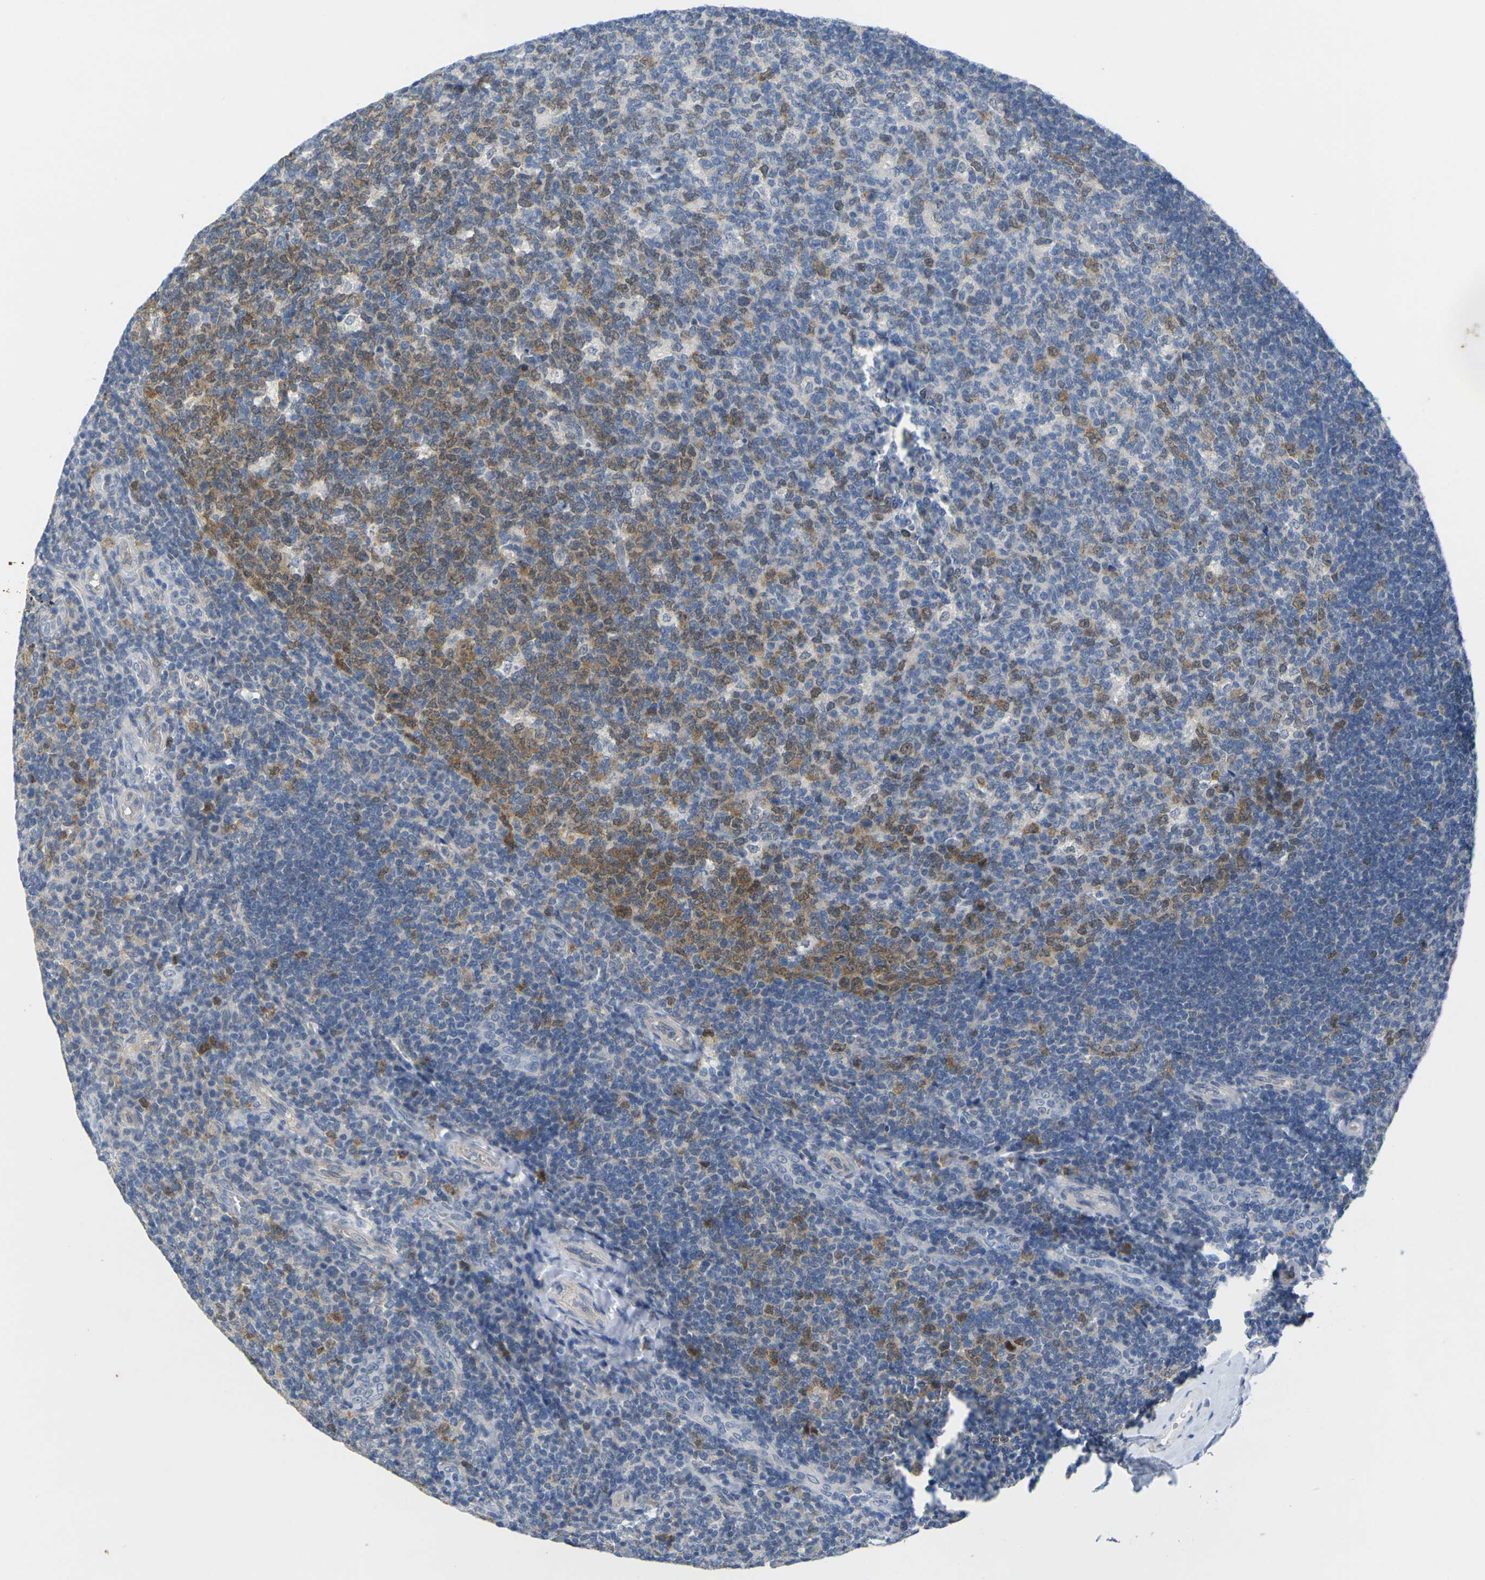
{"staining": {"intensity": "moderate", "quantity": "25%-75%", "location": "cytoplasmic/membranous,nuclear"}, "tissue": "tonsil", "cell_type": "Germinal center cells", "image_type": "normal", "snomed": [{"axis": "morphology", "description": "Normal tissue, NOS"}, {"axis": "topography", "description": "Tonsil"}], "caption": "Germinal center cells demonstrate medium levels of moderate cytoplasmic/membranous,nuclear staining in about 25%-75% of cells in normal tonsil.", "gene": "CDK2", "patient": {"sex": "male", "age": 17}}